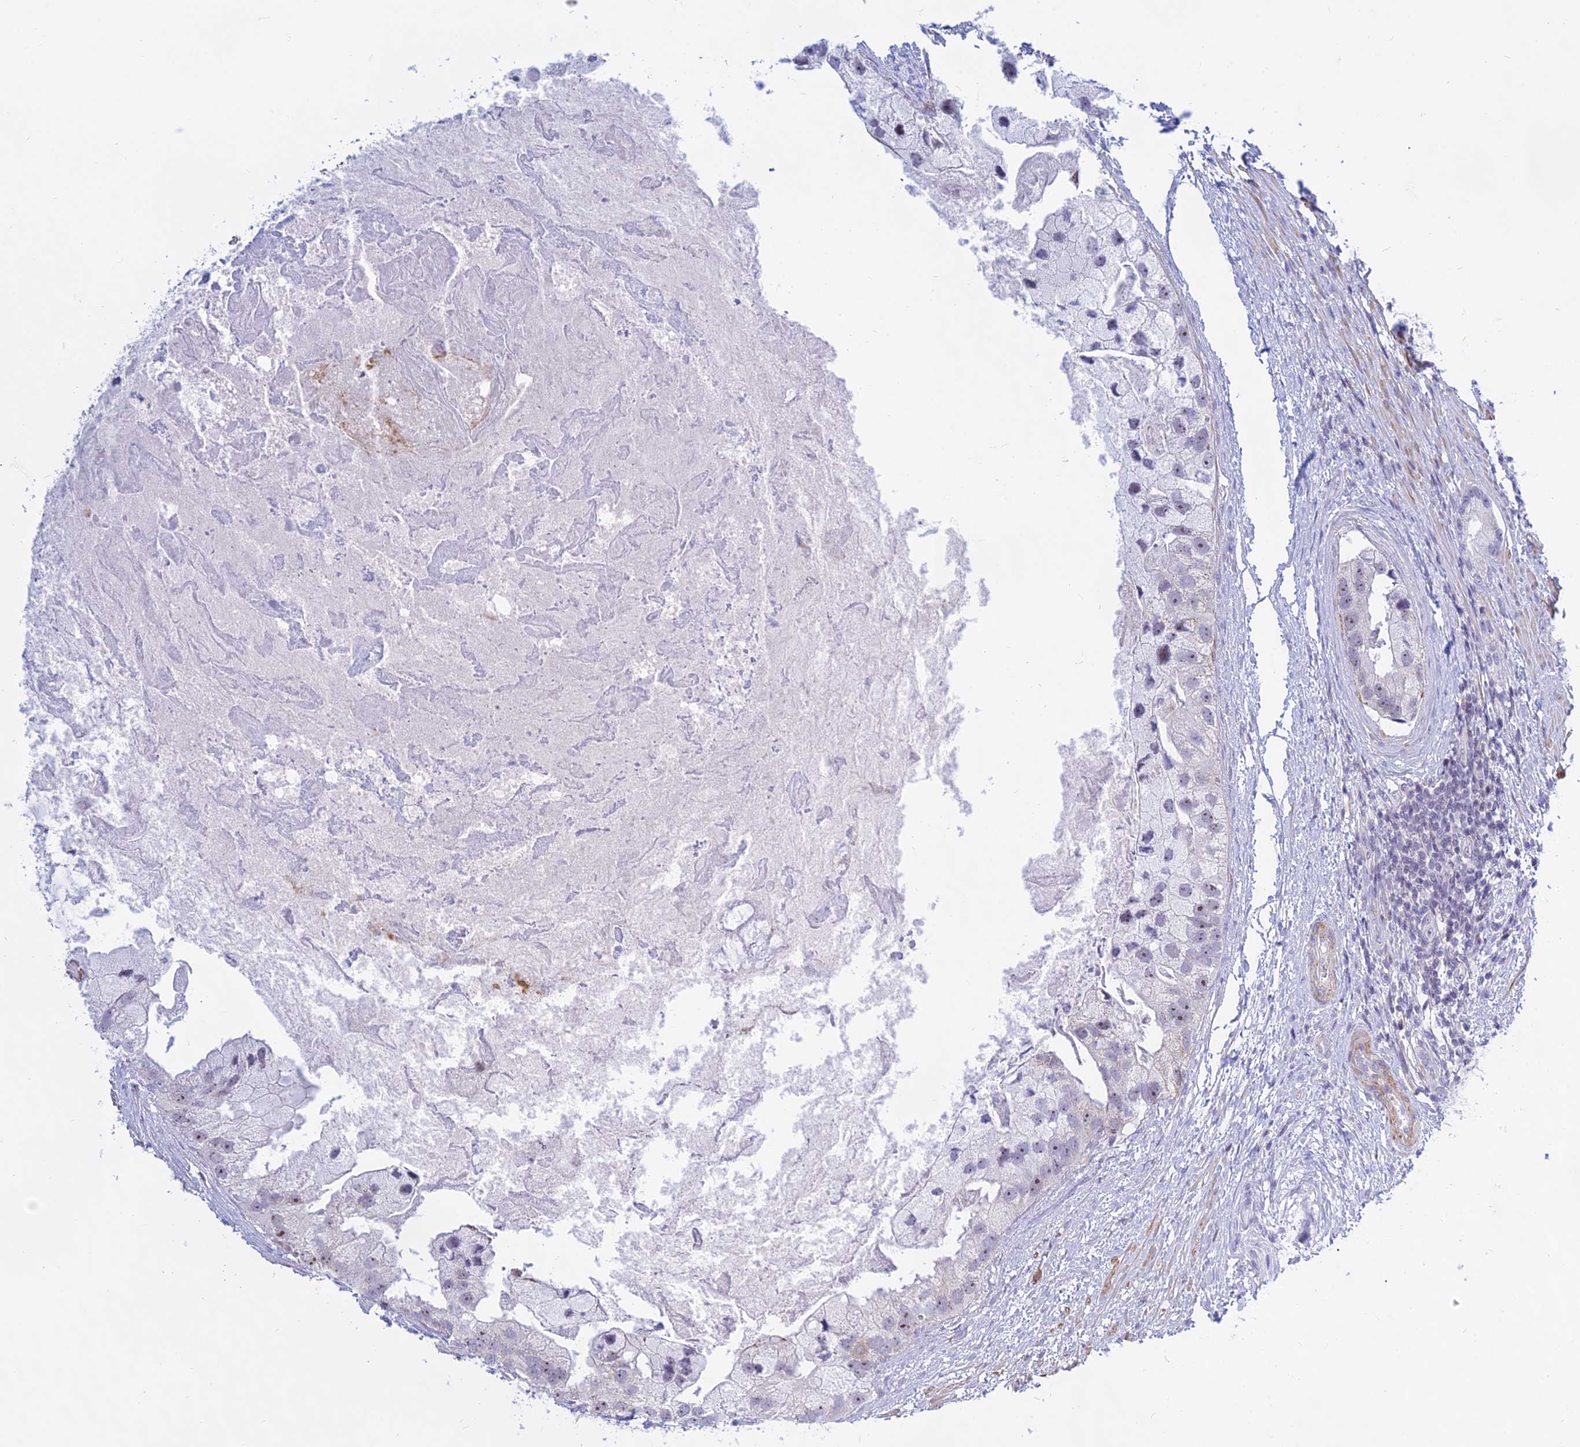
{"staining": {"intensity": "negative", "quantity": "none", "location": "none"}, "tissue": "prostate cancer", "cell_type": "Tumor cells", "image_type": "cancer", "snomed": [{"axis": "morphology", "description": "Adenocarcinoma, High grade"}, {"axis": "topography", "description": "Prostate"}], "caption": "A micrograph of human prostate cancer is negative for staining in tumor cells.", "gene": "KRR1", "patient": {"sex": "male", "age": 62}}